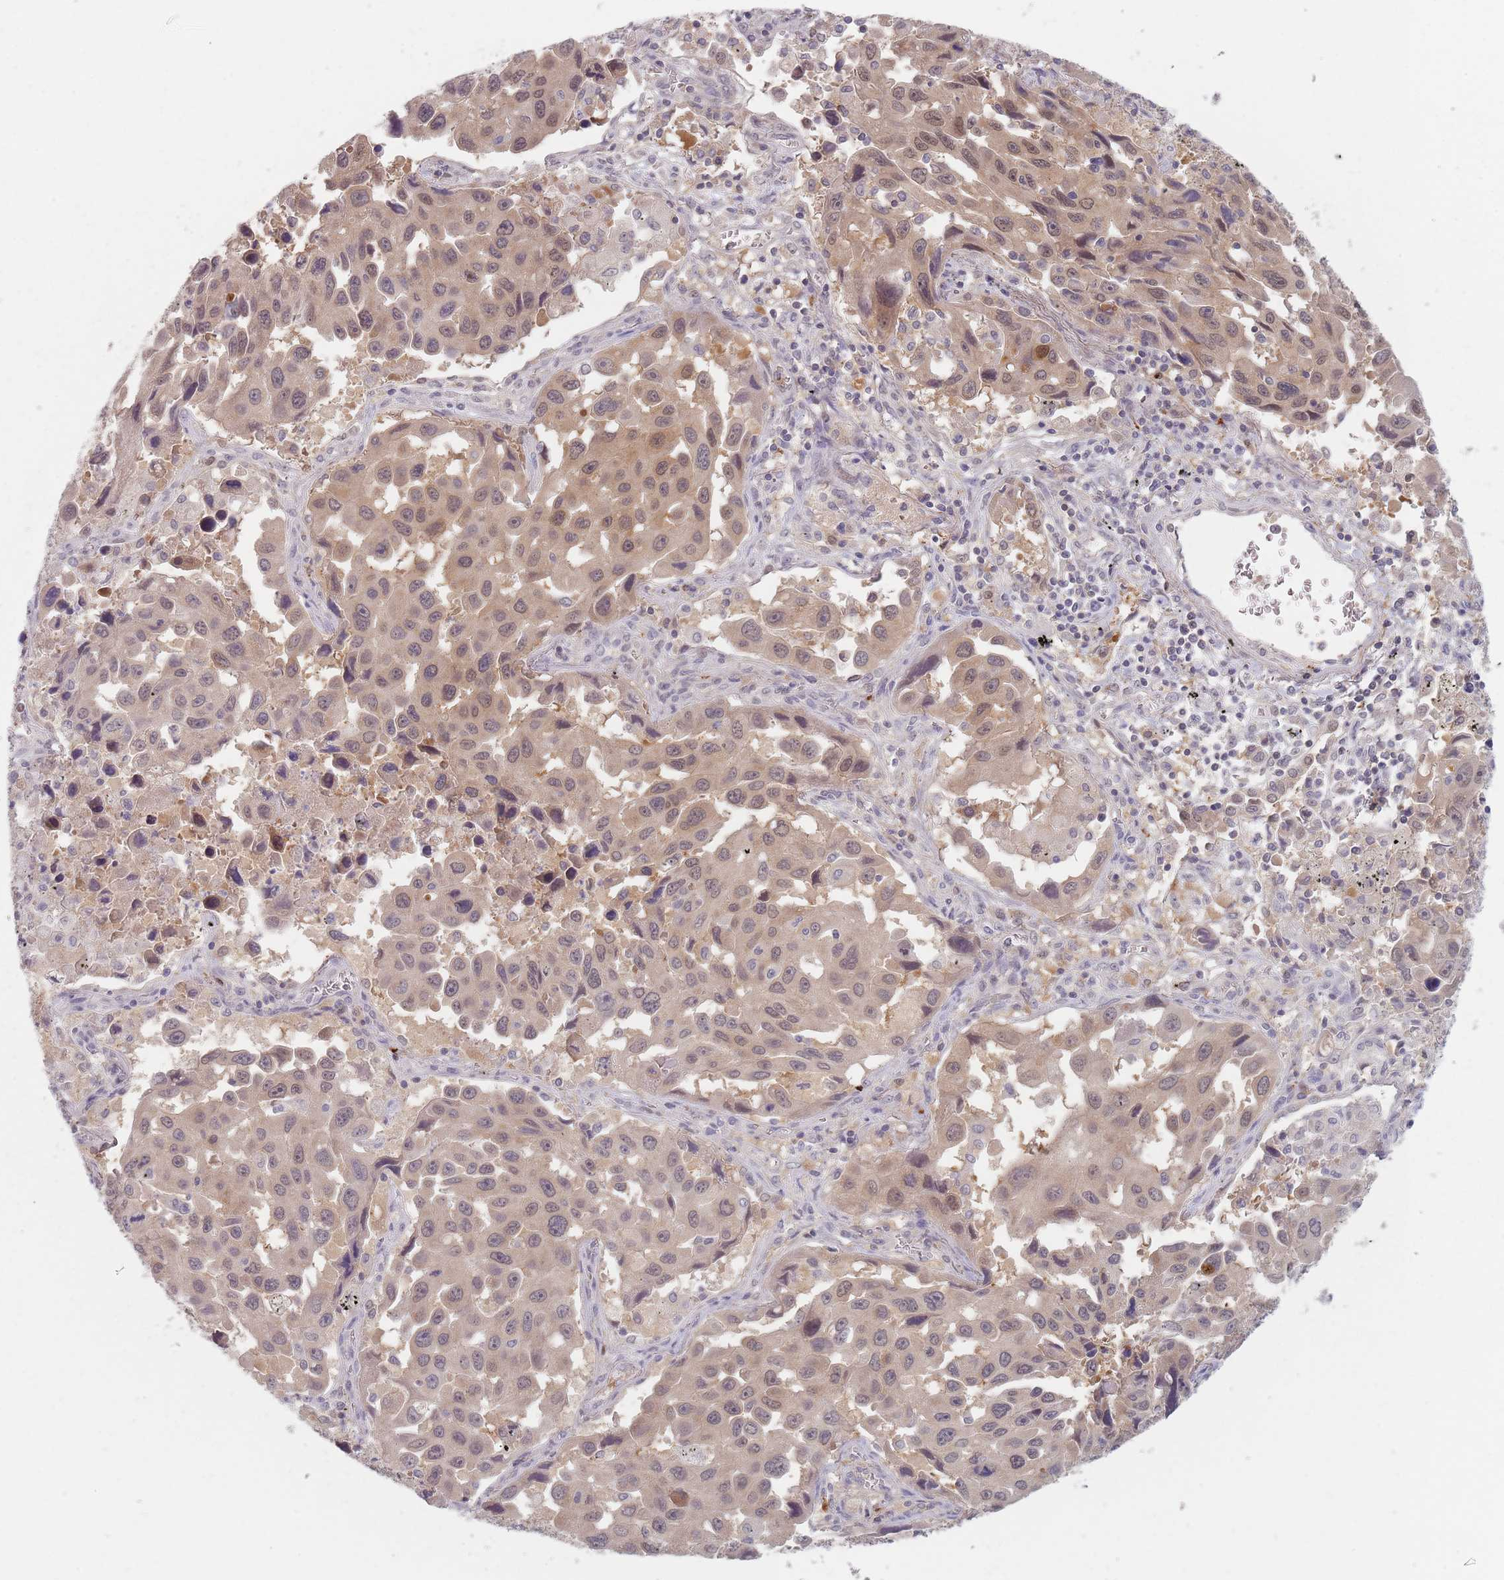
{"staining": {"intensity": "weak", "quantity": "25%-75%", "location": "cytoplasmic/membranous,nuclear"}, "tissue": "lung cancer", "cell_type": "Tumor cells", "image_type": "cancer", "snomed": [{"axis": "morphology", "description": "Adenocarcinoma, NOS"}, {"axis": "topography", "description": "Lung"}], "caption": "An IHC image of tumor tissue is shown. Protein staining in brown labels weak cytoplasmic/membranous and nuclear positivity in lung adenocarcinoma within tumor cells. Nuclei are stained in blue.", "gene": "NAXE", "patient": {"sex": "male", "age": 66}}